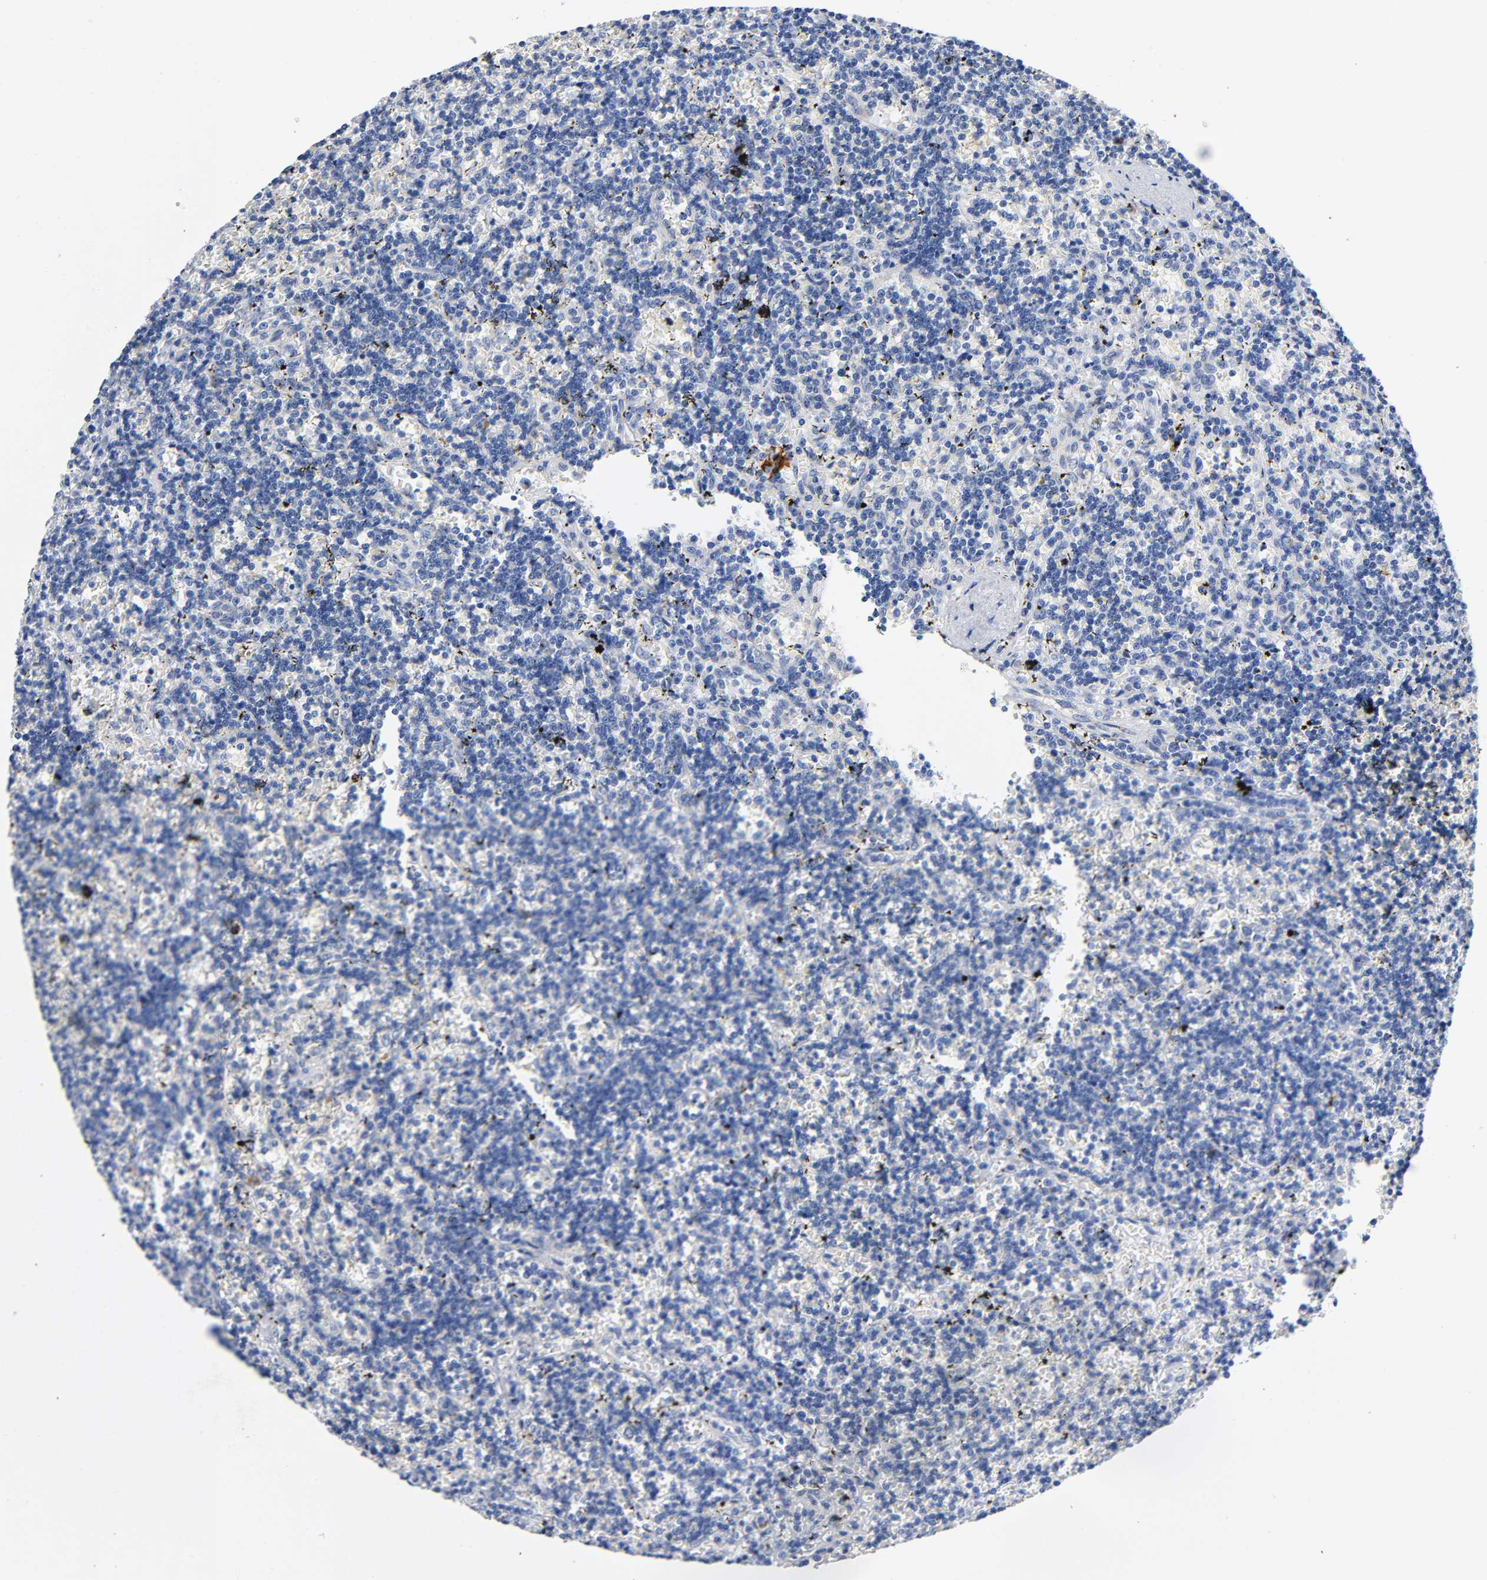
{"staining": {"intensity": "negative", "quantity": "none", "location": "none"}, "tissue": "lymphoma", "cell_type": "Tumor cells", "image_type": "cancer", "snomed": [{"axis": "morphology", "description": "Malignant lymphoma, non-Hodgkin's type, Low grade"}, {"axis": "topography", "description": "Spleen"}], "caption": "An image of human malignant lymphoma, non-Hodgkin's type (low-grade) is negative for staining in tumor cells.", "gene": "SOS2", "patient": {"sex": "male", "age": 60}}